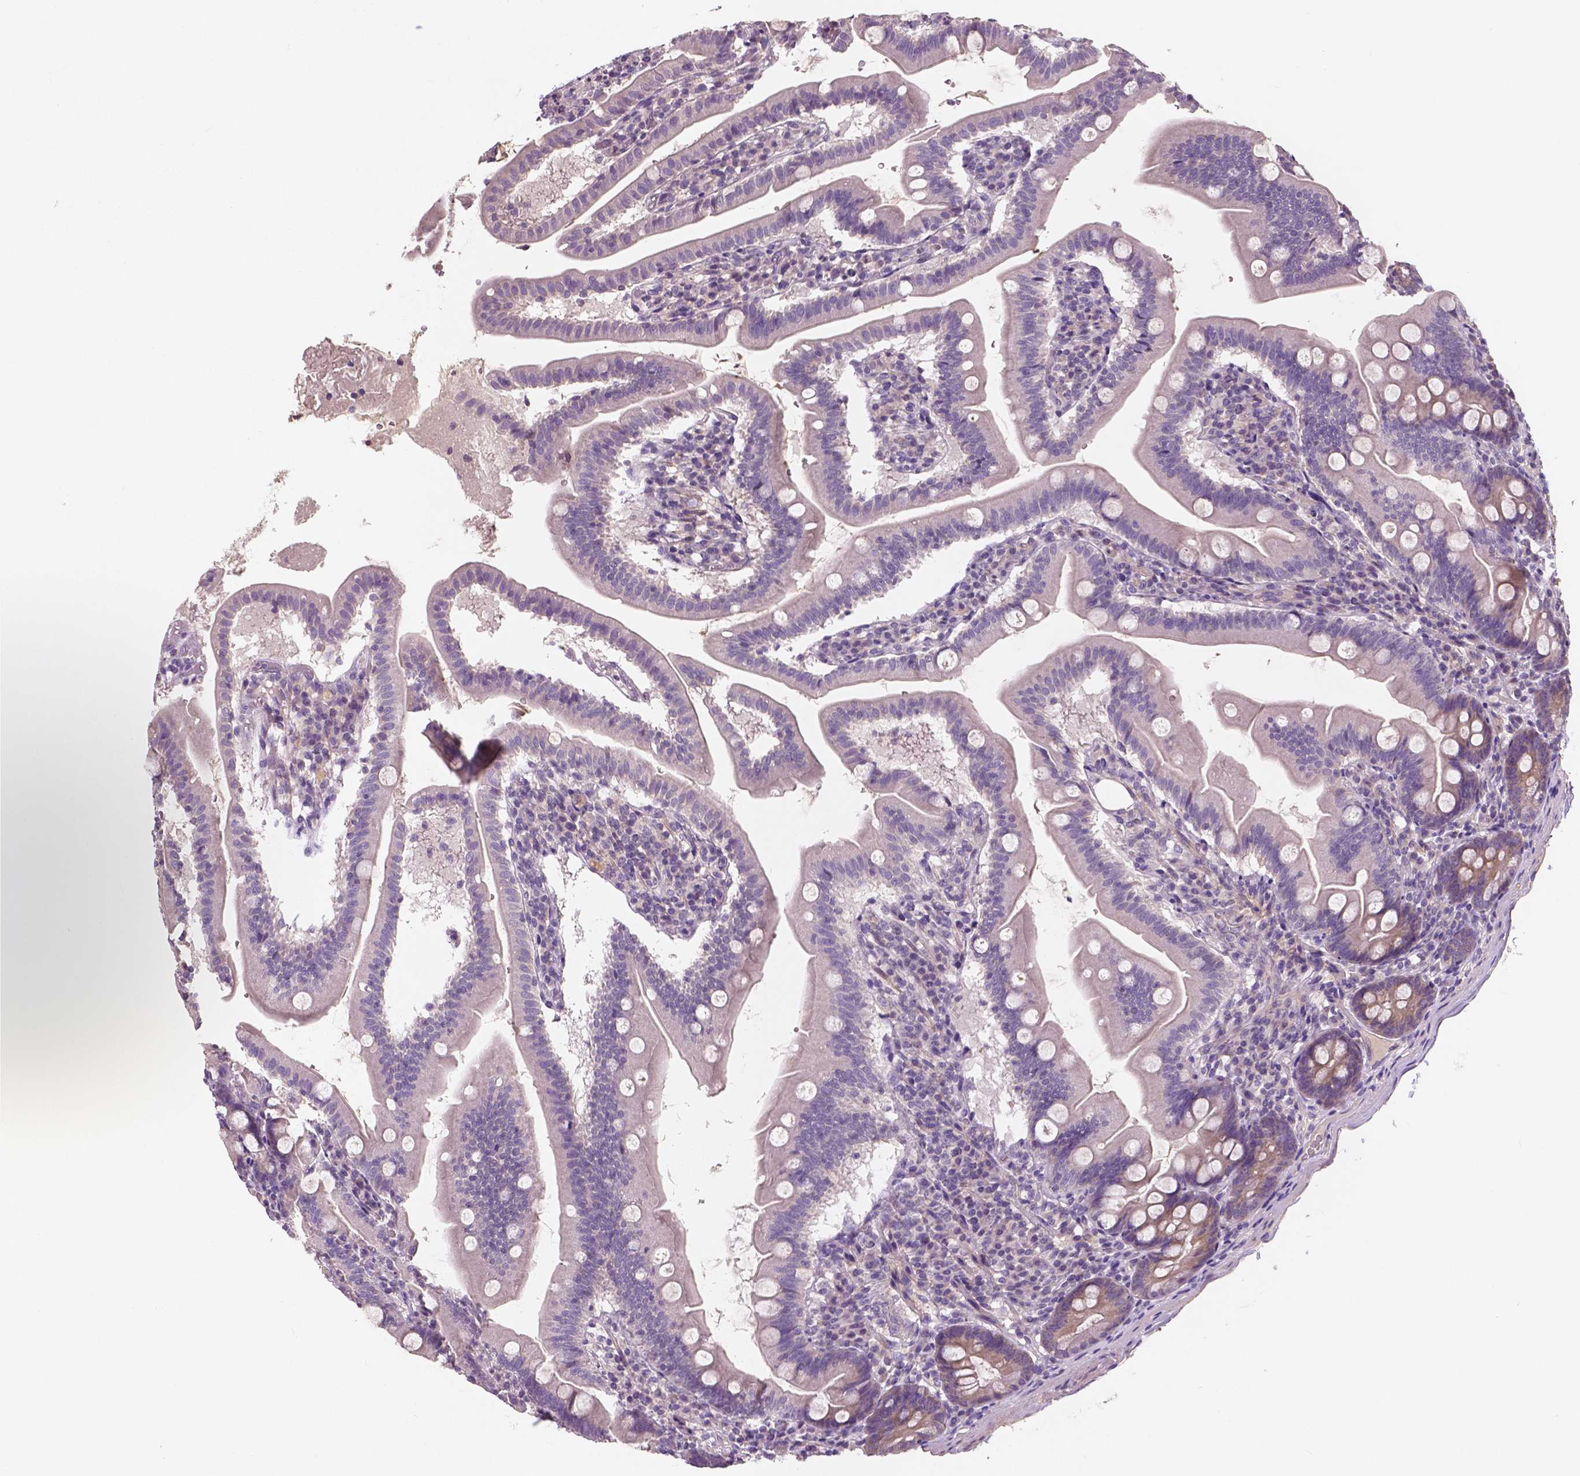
{"staining": {"intensity": "weak", "quantity": "25%-75%", "location": "cytoplasmic/membranous"}, "tissue": "duodenum", "cell_type": "Glandular cells", "image_type": "normal", "snomed": [{"axis": "morphology", "description": "Normal tissue, NOS"}, {"axis": "topography", "description": "Duodenum"}], "caption": "Protein expression analysis of unremarkable duodenum demonstrates weak cytoplasmic/membranous staining in about 25%-75% of glandular cells. Nuclei are stained in blue.", "gene": "LSM14B", "patient": {"sex": "female", "age": 67}}